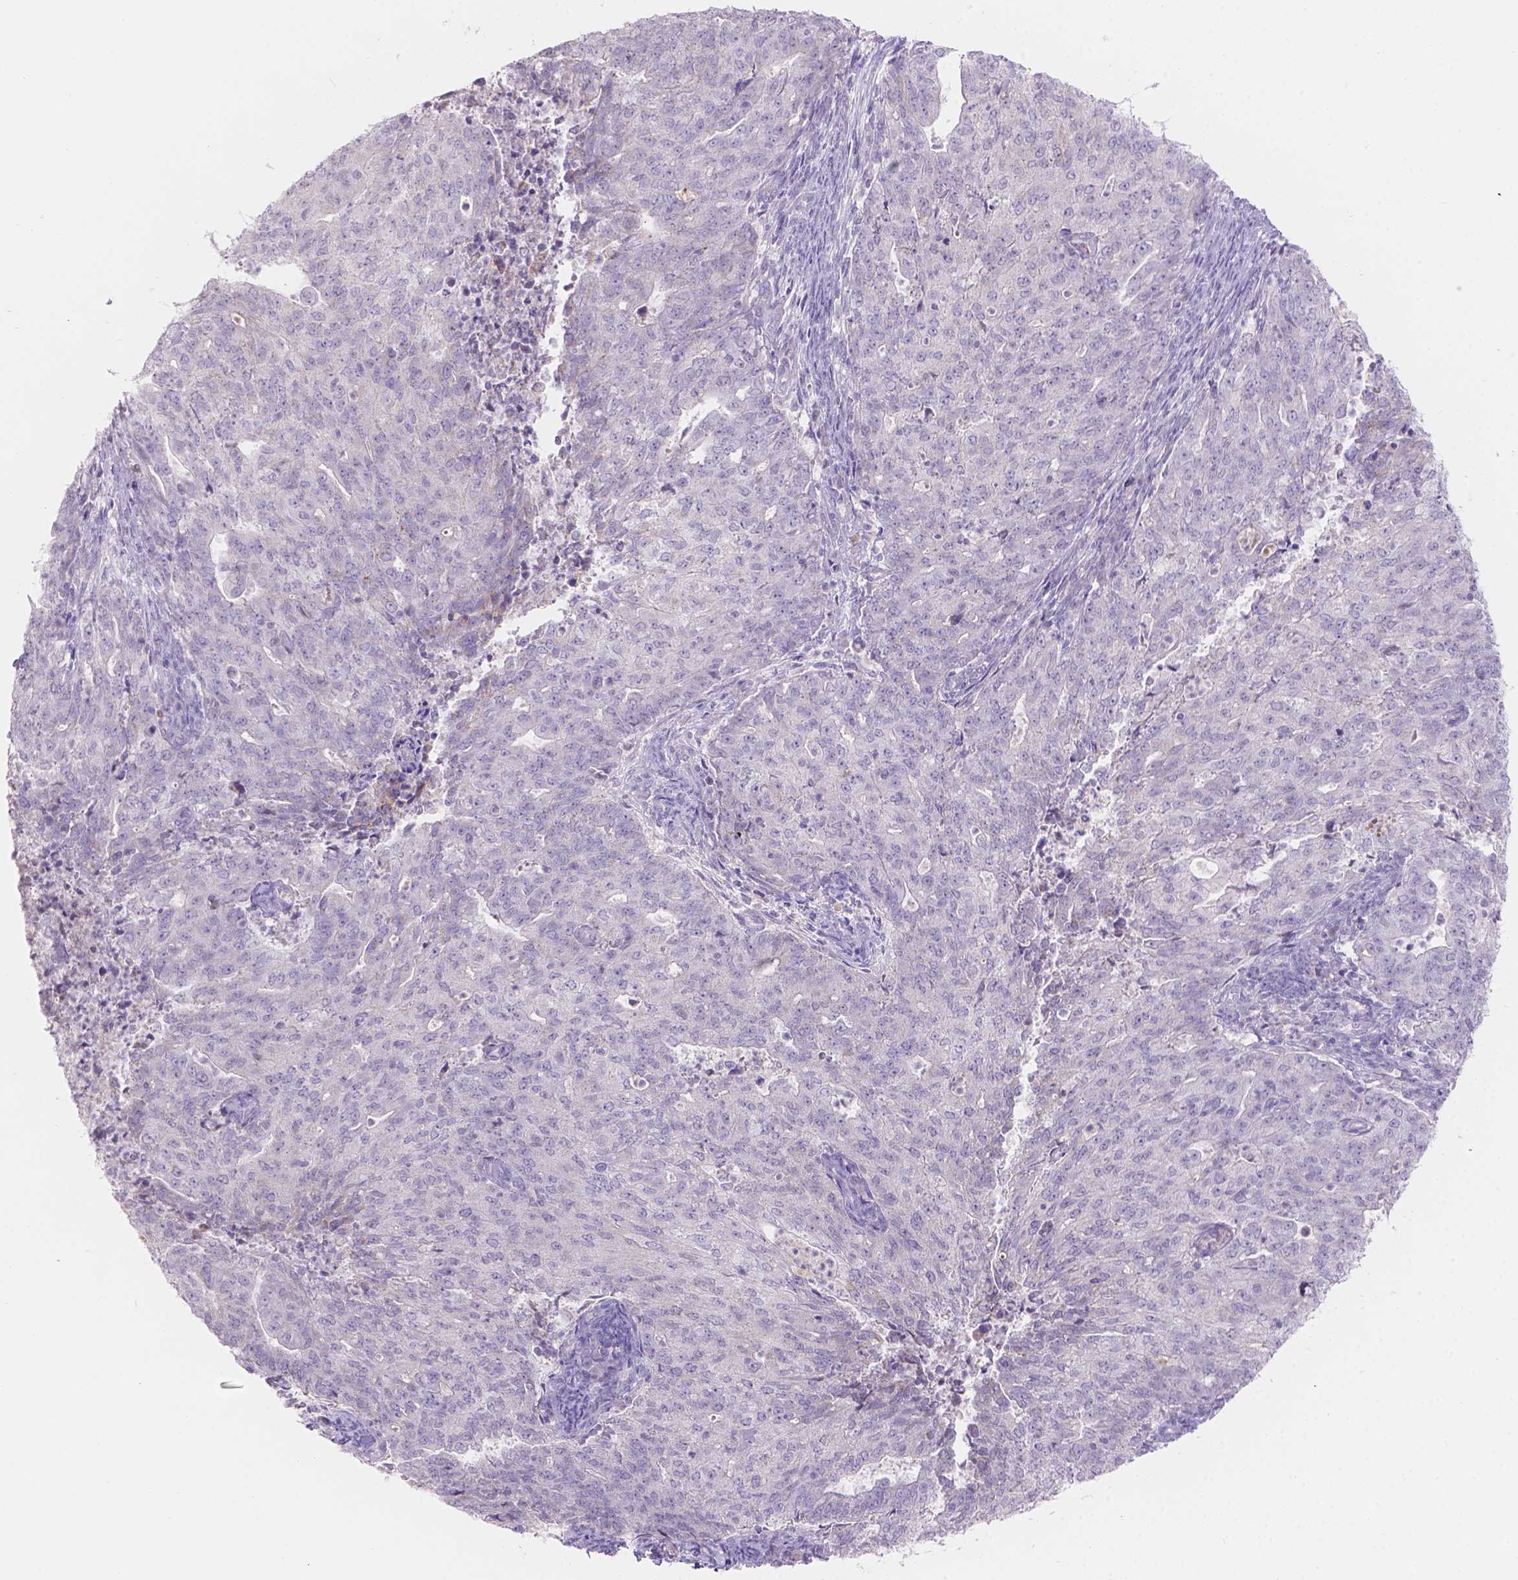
{"staining": {"intensity": "negative", "quantity": "none", "location": "none"}, "tissue": "endometrial cancer", "cell_type": "Tumor cells", "image_type": "cancer", "snomed": [{"axis": "morphology", "description": "Adenocarcinoma, NOS"}, {"axis": "topography", "description": "Endometrium"}], "caption": "This is a image of immunohistochemistry staining of endometrial cancer (adenocarcinoma), which shows no expression in tumor cells.", "gene": "HTN3", "patient": {"sex": "female", "age": 82}}